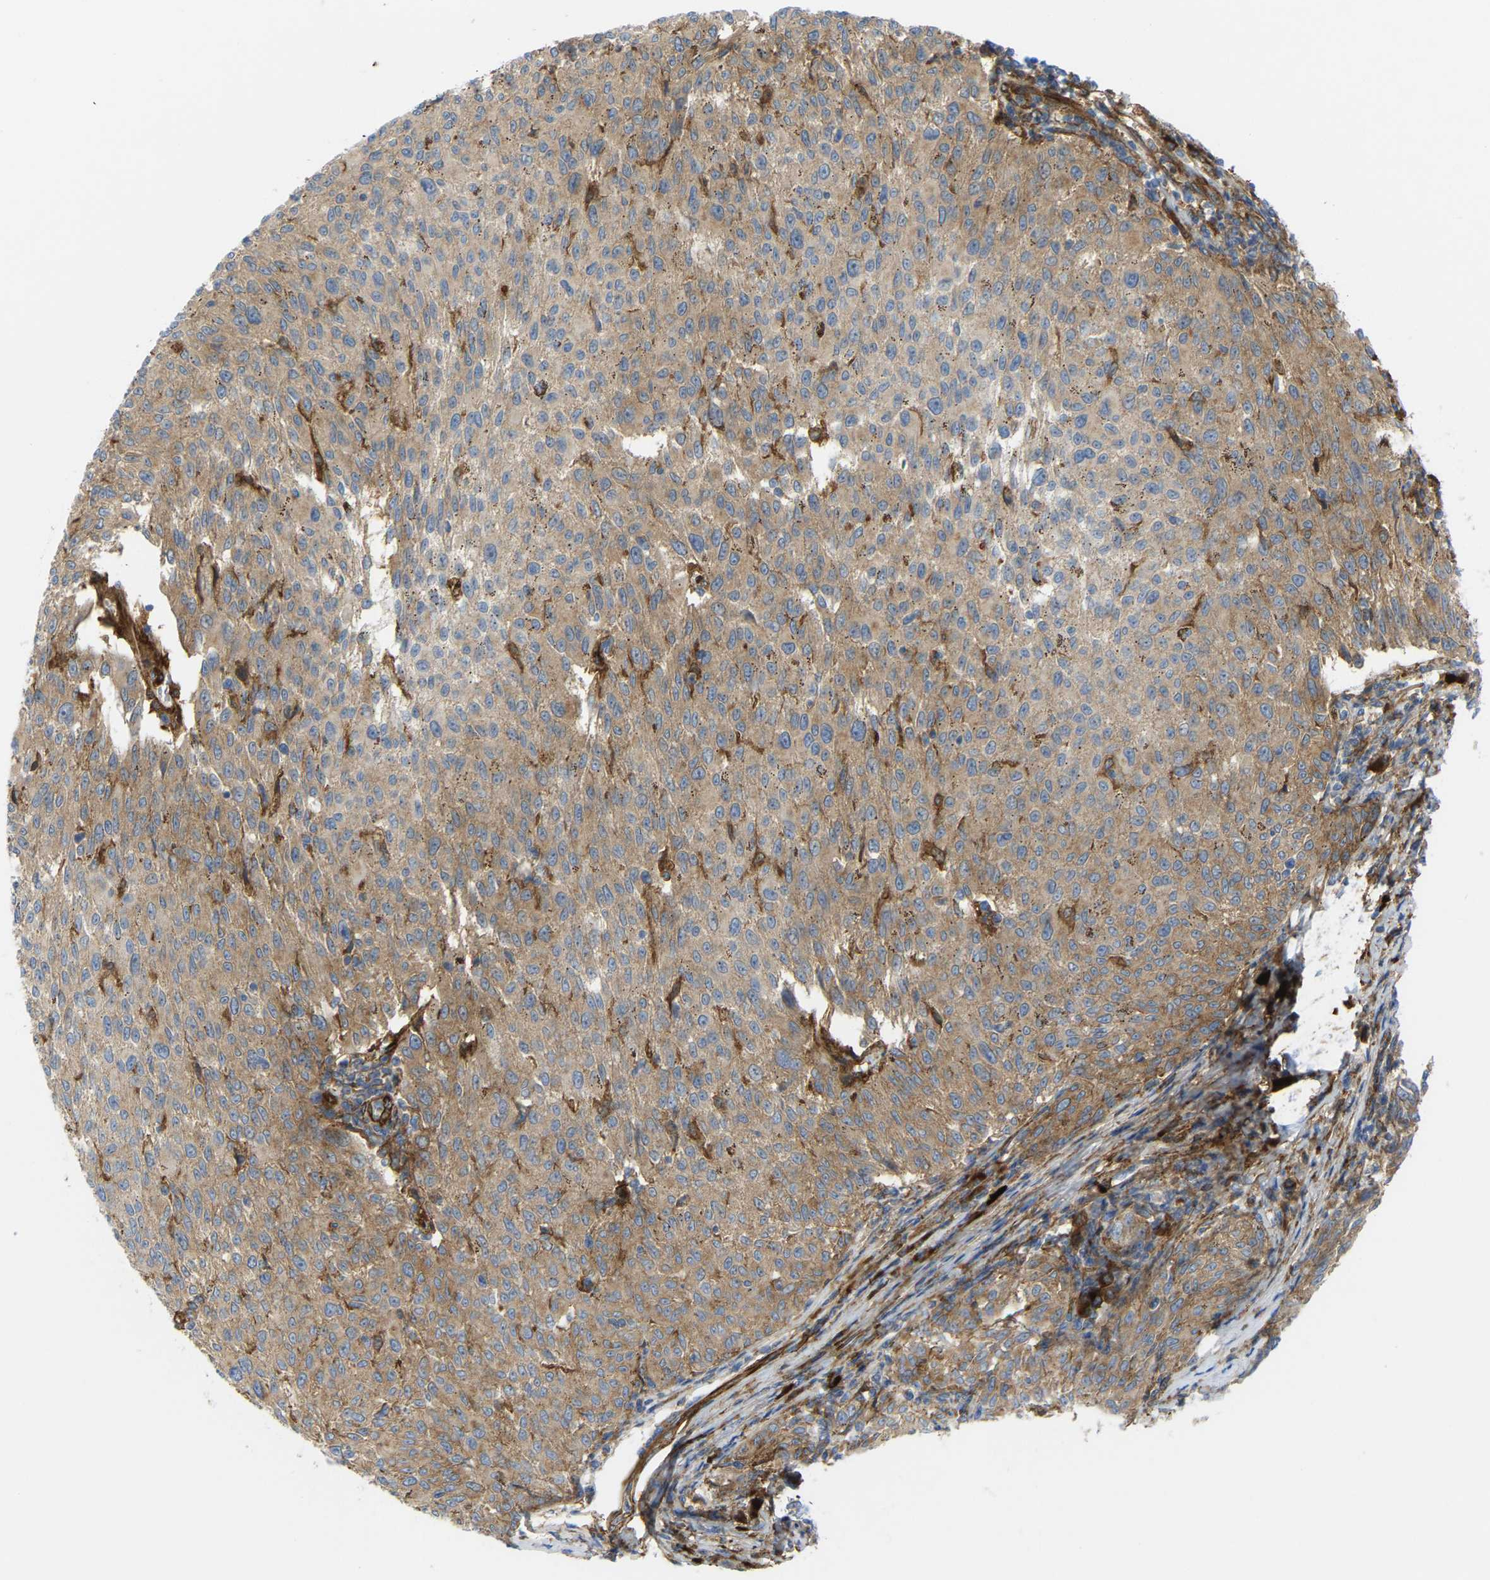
{"staining": {"intensity": "moderate", "quantity": "25%-75%", "location": "cytoplasmic/membranous"}, "tissue": "melanoma", "cell_type": "Tumor cells", "image_type": "cancer", "snomed": [{"axis": "morphology", "description": "Malignant melanoma, NOS"}, {"axis": "topography", "description": "Skin"}], "caption": "Tumor cells show moderate cytoplasmic/membranous positivity in approximately 25%-75% of cells in melanoma.", "gene": "PICALM", "patient": {"sex": "female", "age": 72}}